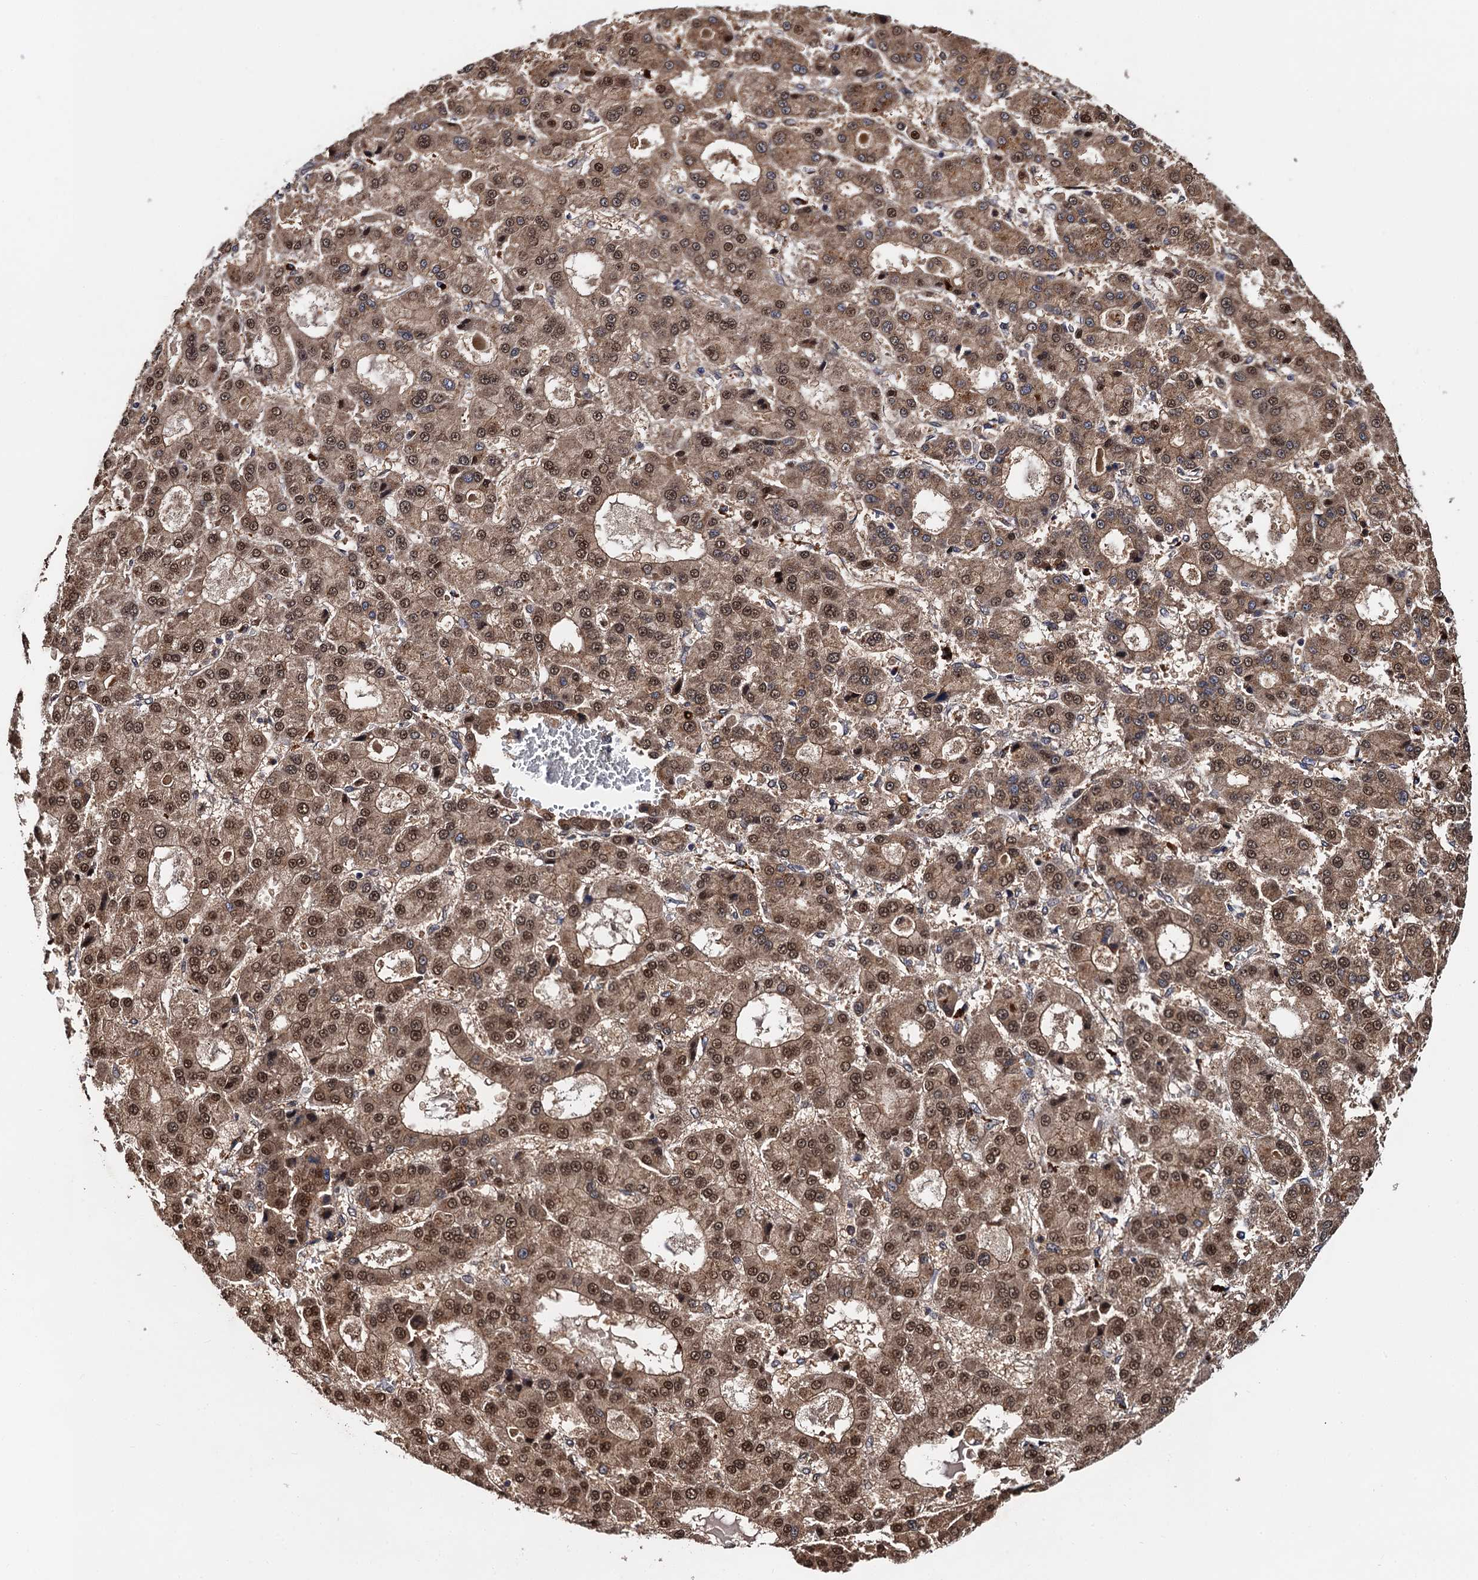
{"staining": {"intensity": "moderate", "quantity": ">75%", "location": "cytoplasmic/membranous,nuclear"}, "tissue": "liver cancer", "cell_type": "Tumor cells", "image_type": "cancer", "snomed": [{"axis": "morphology", "description": "Carcinoma, Hepatocellular, NOS"}, {"axis": "topography", "description": "Liver"}], "caption": "Moderate cytoplasmic/membranous and nuclear positivity is appreciated in approximately >75% of tumor cells in hepatocellular carcinoma (liver). The protein of interest is shown in brown color, while the nuclei are stained blue.", "gene": "MIER2", "patient": {"sex": "male", "age": 70}}